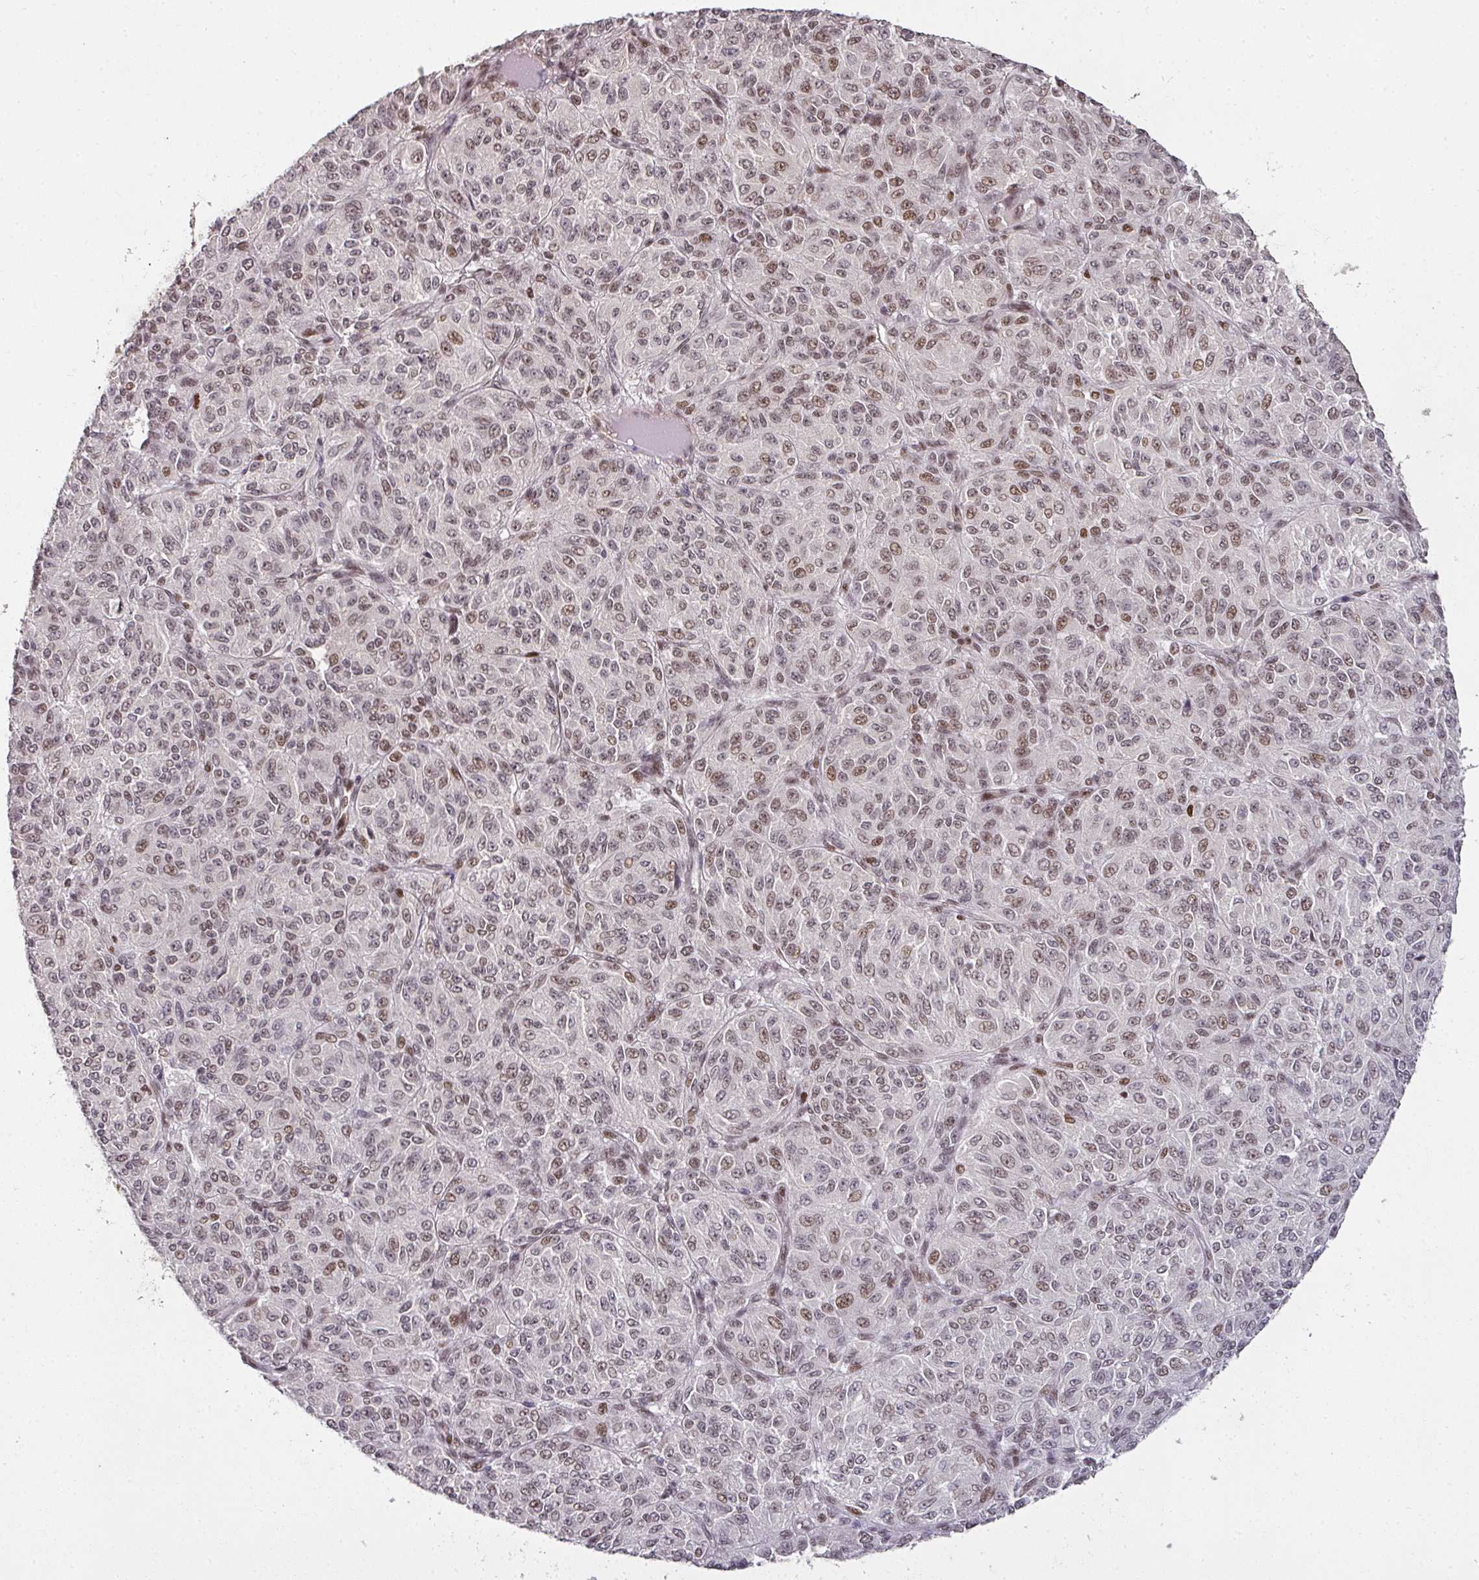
{"staining": {"intensity": "moderate", "quantity": ">75%", "location": "nuclear"}, "tissue": "melanoma", "cell_type": "Tumor cells", "image_type": "cancer", "snomed": [{"axis": "morphology", "description": "Malignant melanoma, Metastatic site"}, {"axis": "topography", "description": "Brain"}], "caption": "This is a micrograph of immunohistochemistry staining of melanoma, which shows moderate positivity in the nuclear of tumor cells.", "gene": "GPRIN2", "patient": {"sex": "female", "age": 56}}